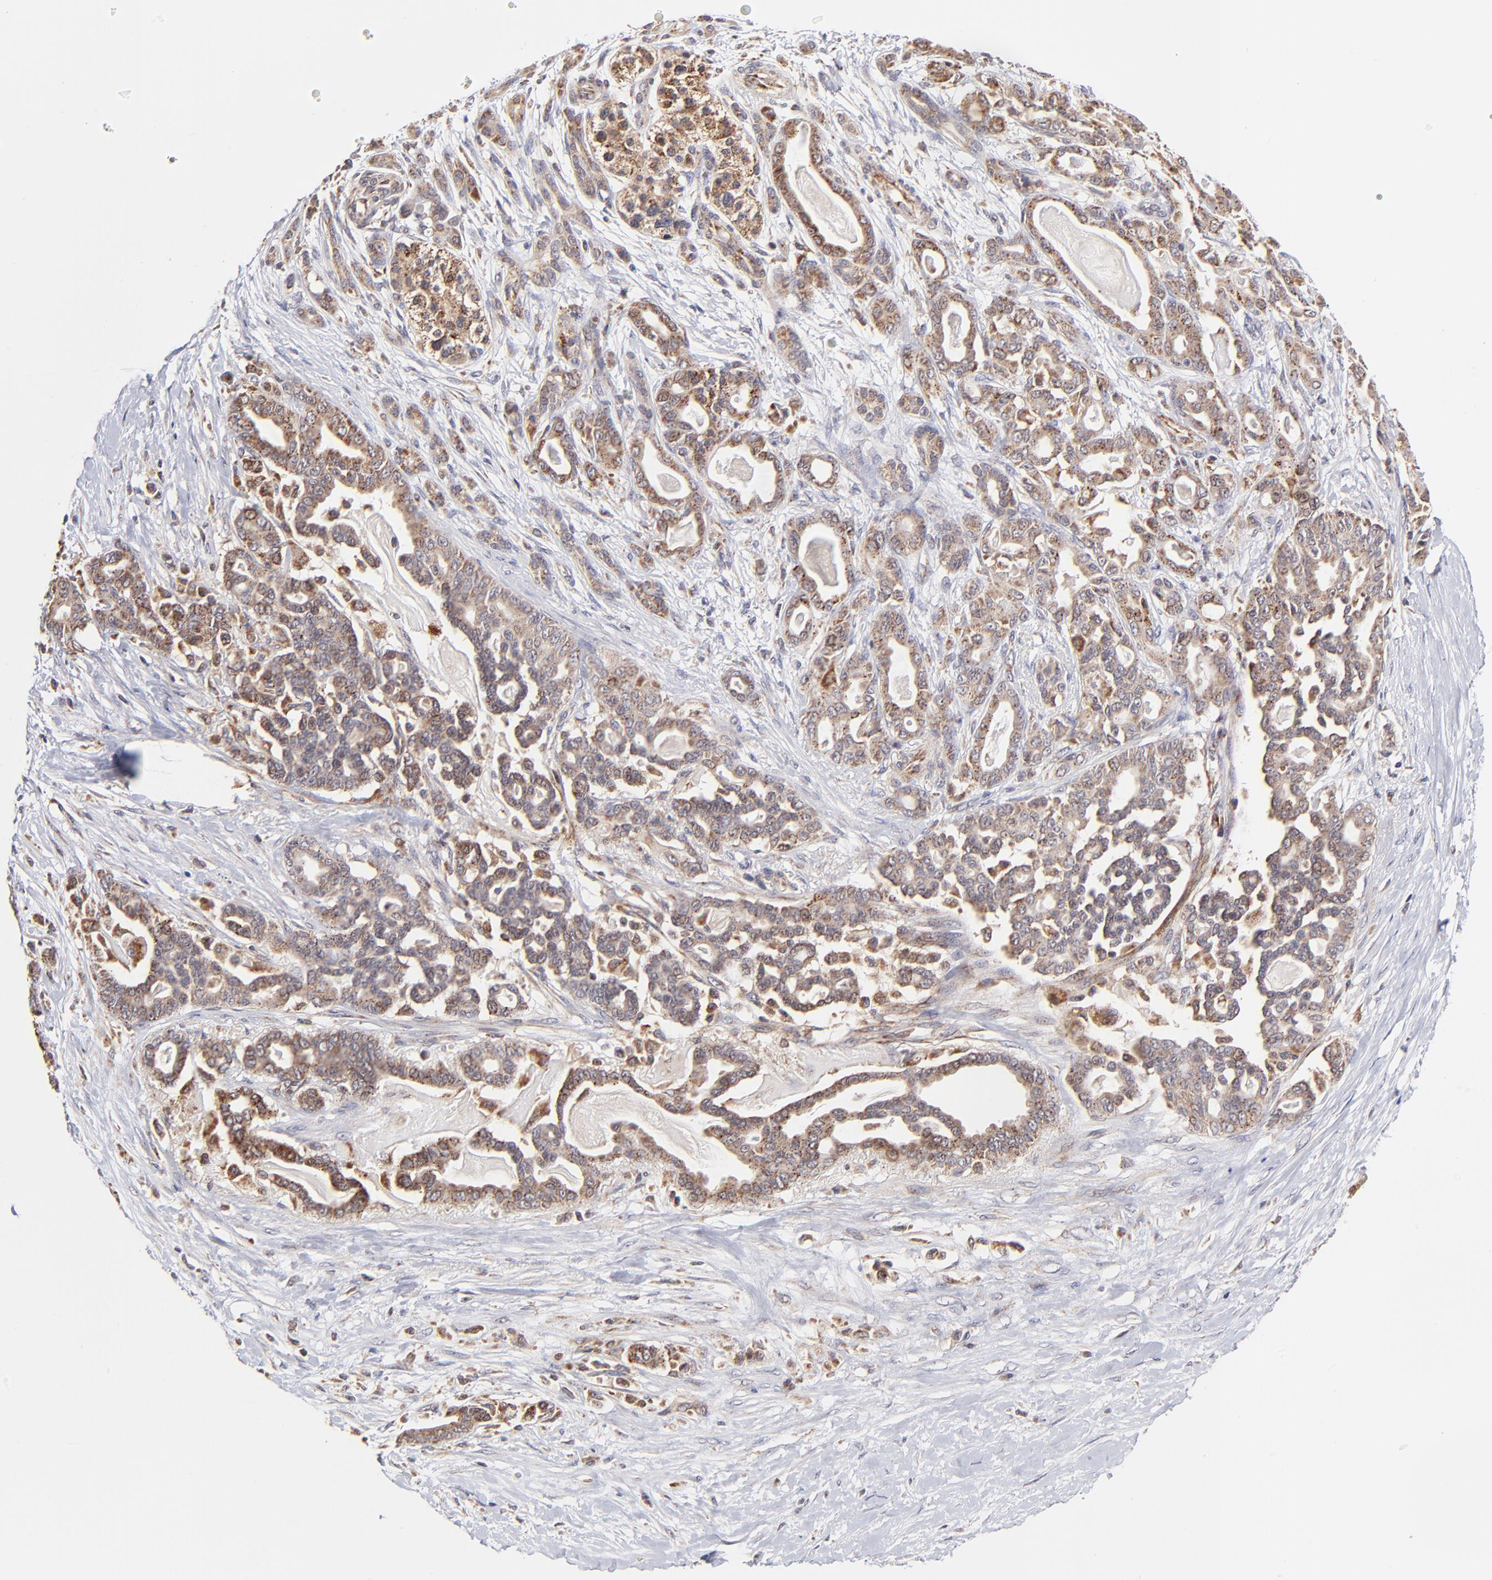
{"staining": {"intensity": "moderate", "quantity": ">75%", "location": "cytoplasmic/membranous"}, "tissue": "pancreatic cancer", "cell_type": "Tumor cells", "image_type": "cancer", "snomed": [{"axis": "morphology", "description": "Adenocarcinoma, NOS"}, {"axis": "topography", "description": "Pancreas"}], "caption": "DAB (3,3'-diaminobenzidine) immunohistochemical staining of adenocarcinoma (pancreatic) displays moderate cytoplasmic/membranous protein expression in approximately >75% of tumor cells.", "gene": "MAP2K7", "patient": {"sex": "male", "age": 63}}